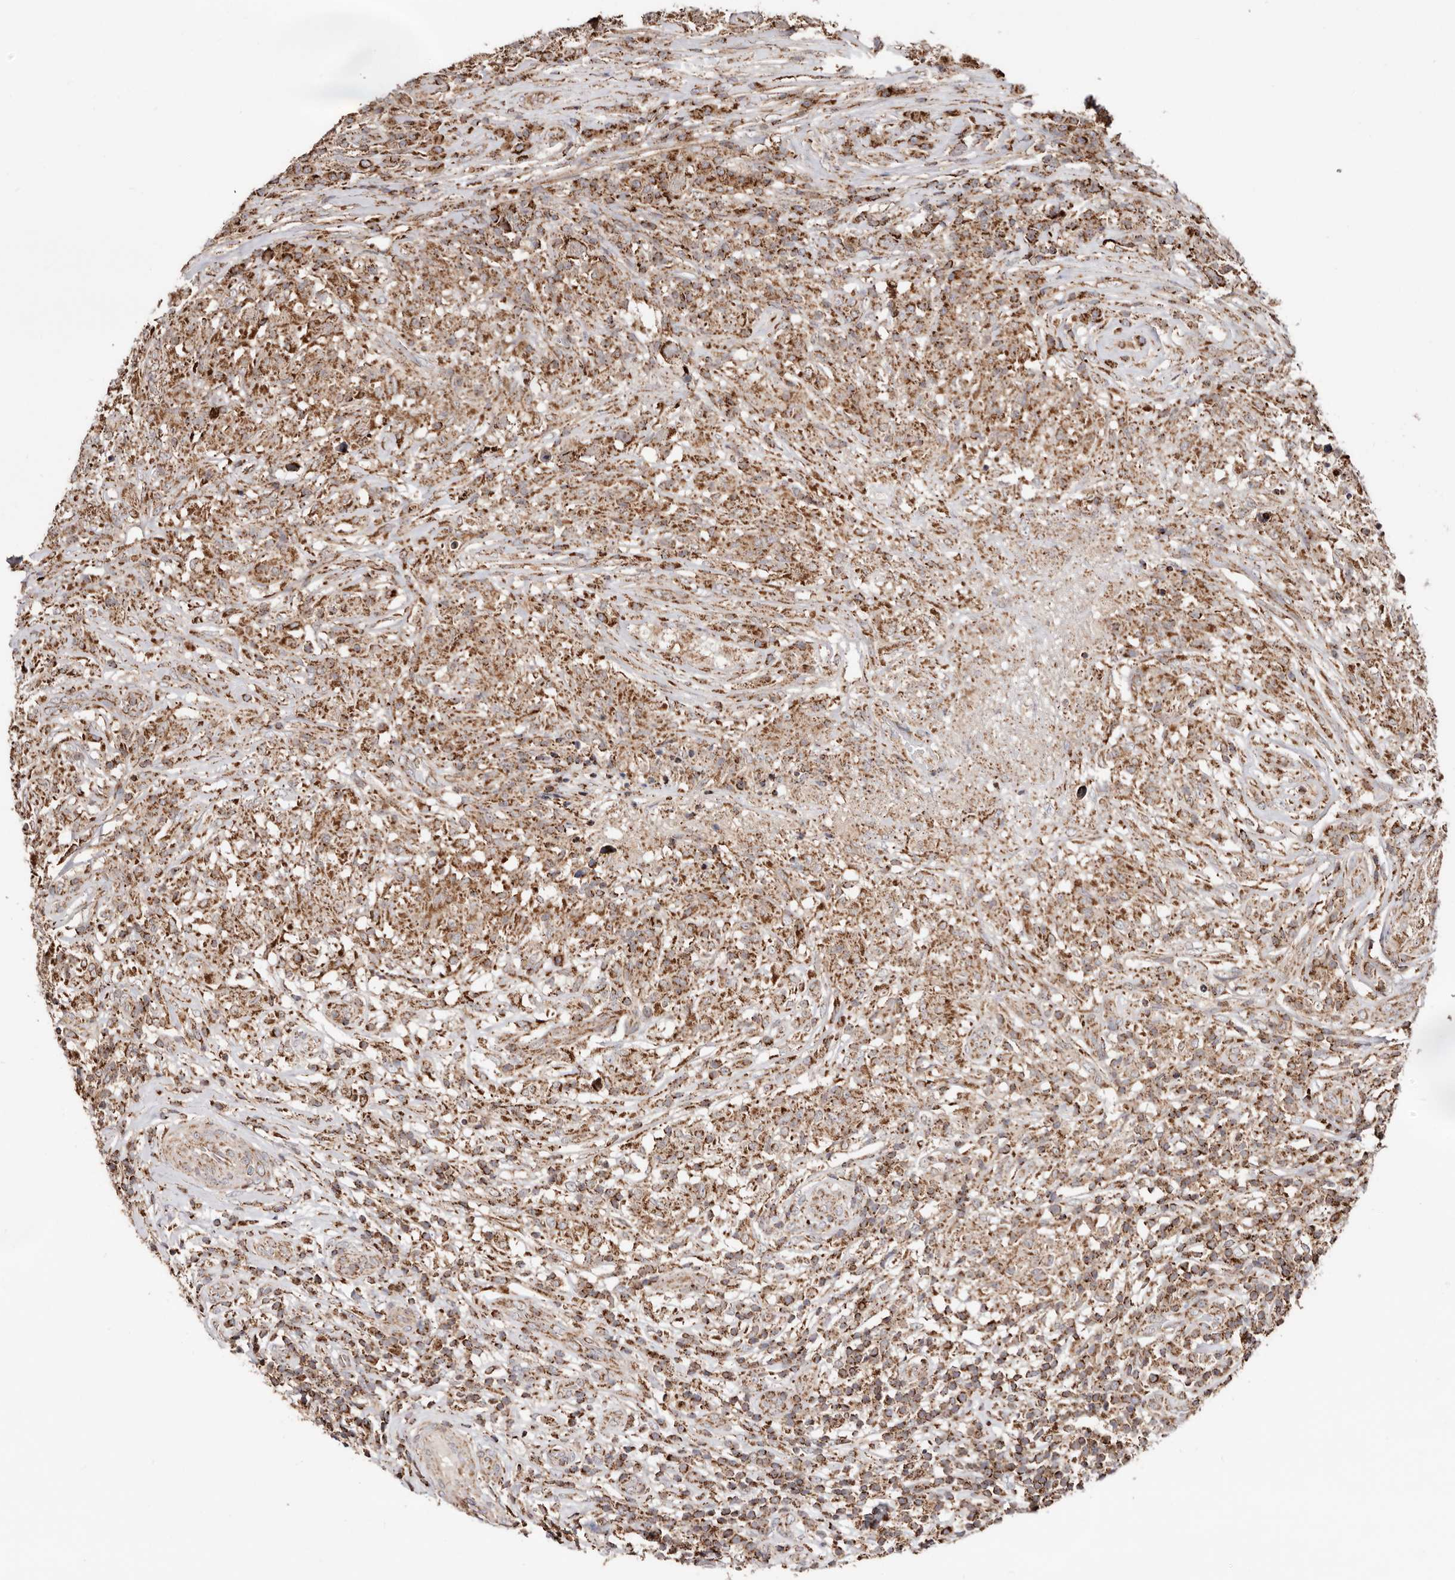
{"staining": {"intensity": "moderate", "quantity": ">75%", "location": "cytoplasmic/membranous"}, "tissue": "testis cancer", "cell_type": "Tumor cells", "image_type": "cancer", "snomed": [{"axis": "morphology", "description": "Seminoma, NOS"}, {"axis": "topography", "description": "Testis"}], "caption": "High-magnification brightfield microscopy of testis cancer stained with DAB (brown) and counterstained with hematoxylin (blue). tumor cells exhibit moderate cytoplasmic/membranous positivity is appreciated in about>75% of cells.", "gene": "PRKACB", "patient": {"sex": "male", "age": 49}}